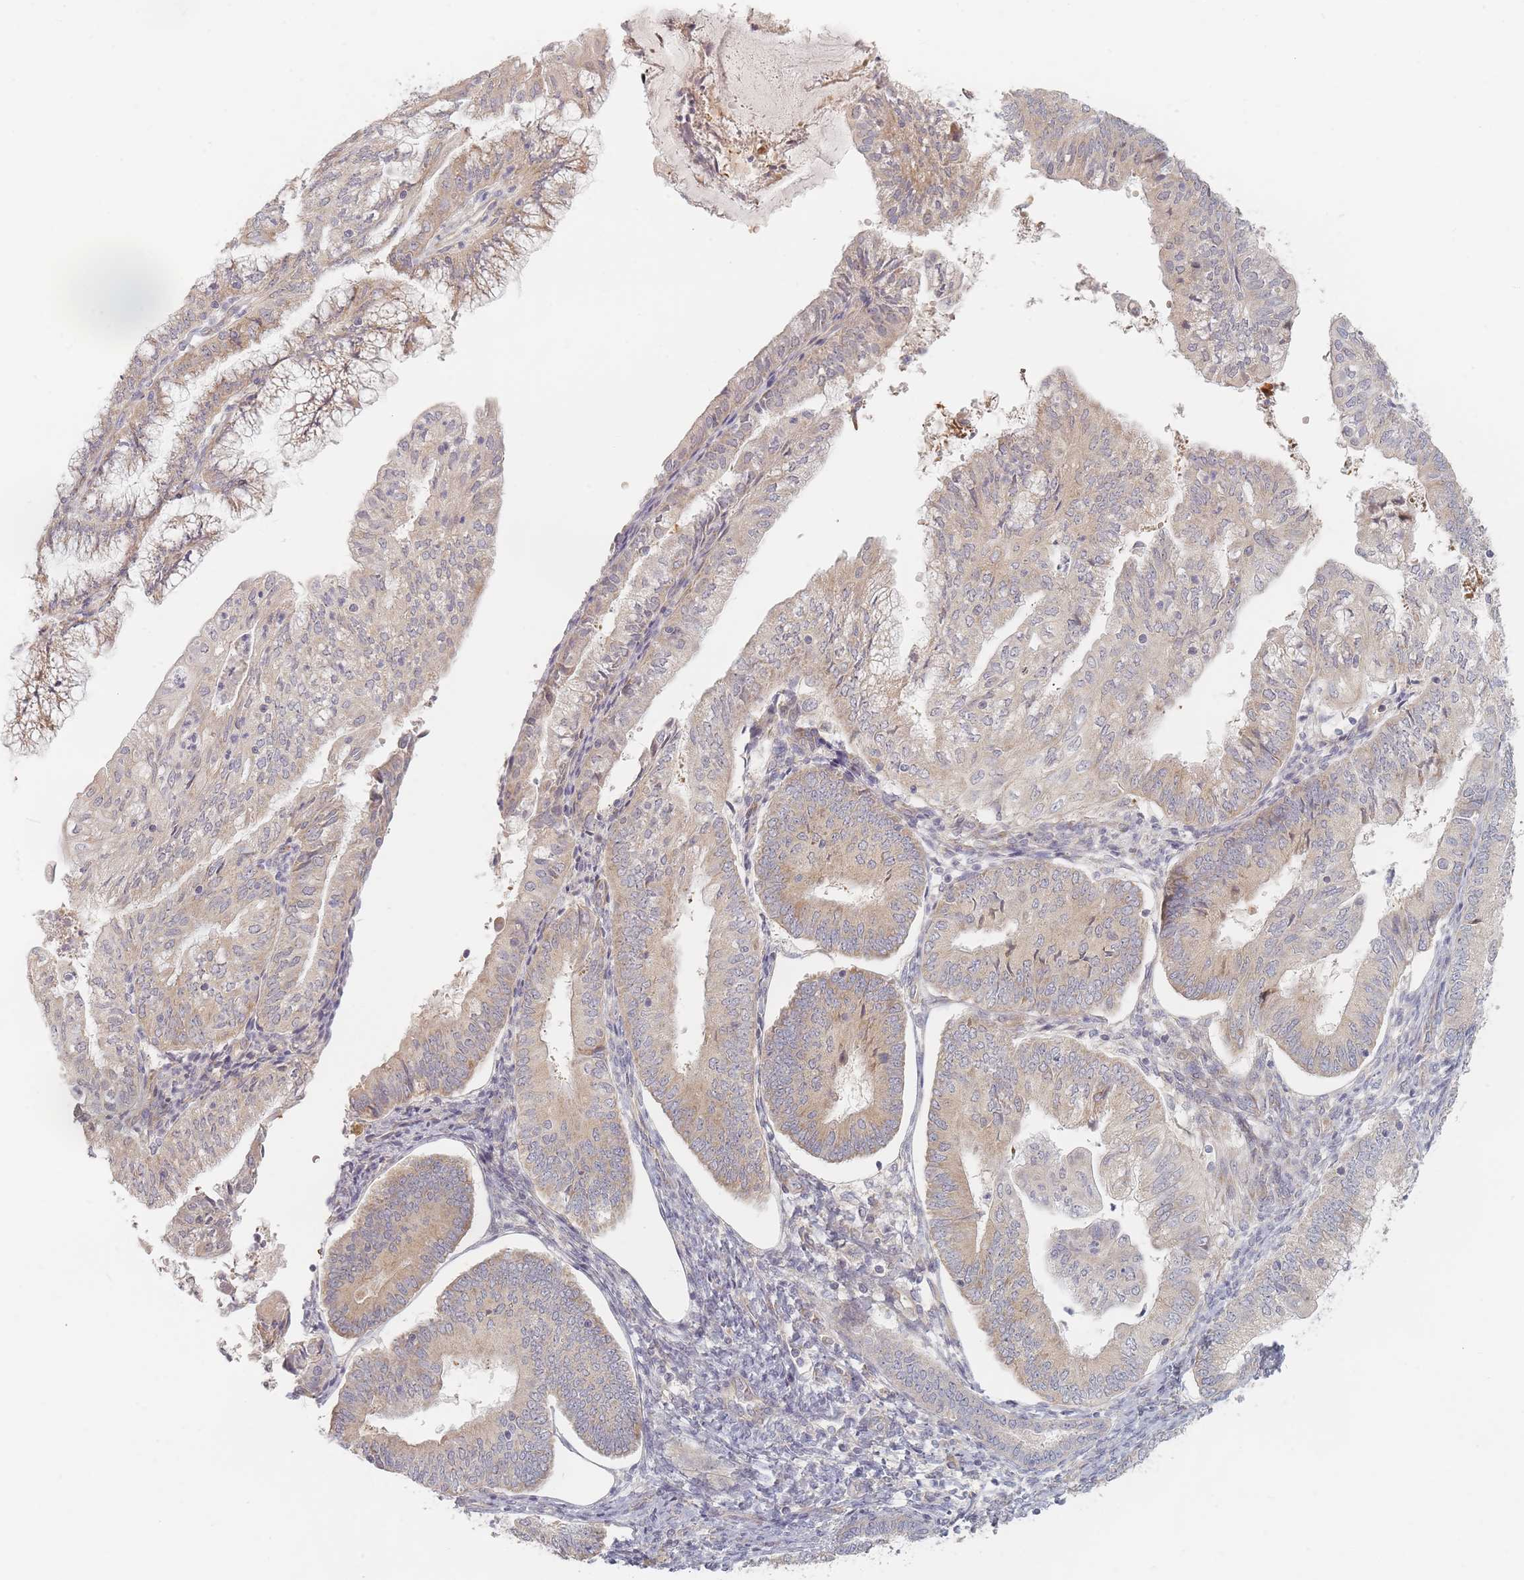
{"staining": {"intensity": "moderate", "quantity": ">75%", "location": "cytoplasmic/membranous"}, "tissue": "endometrial cancer", "cell_type": "Tumor cells", "image_type": "cancer", "snomed": [{"axis": "morphology", "description": "Adenocarcinoma, NOS"}, {"axis": "topography", "description": "Endometrium"}], "caption": "IHC of human adenocarcinoma (endometrial) displays medium levels of moderate cytoplasmic/membranous expression in about >75% of tumor cells.", "gene": "ZKSCAN7", "patient": {"sex": "female", "age": 55}}